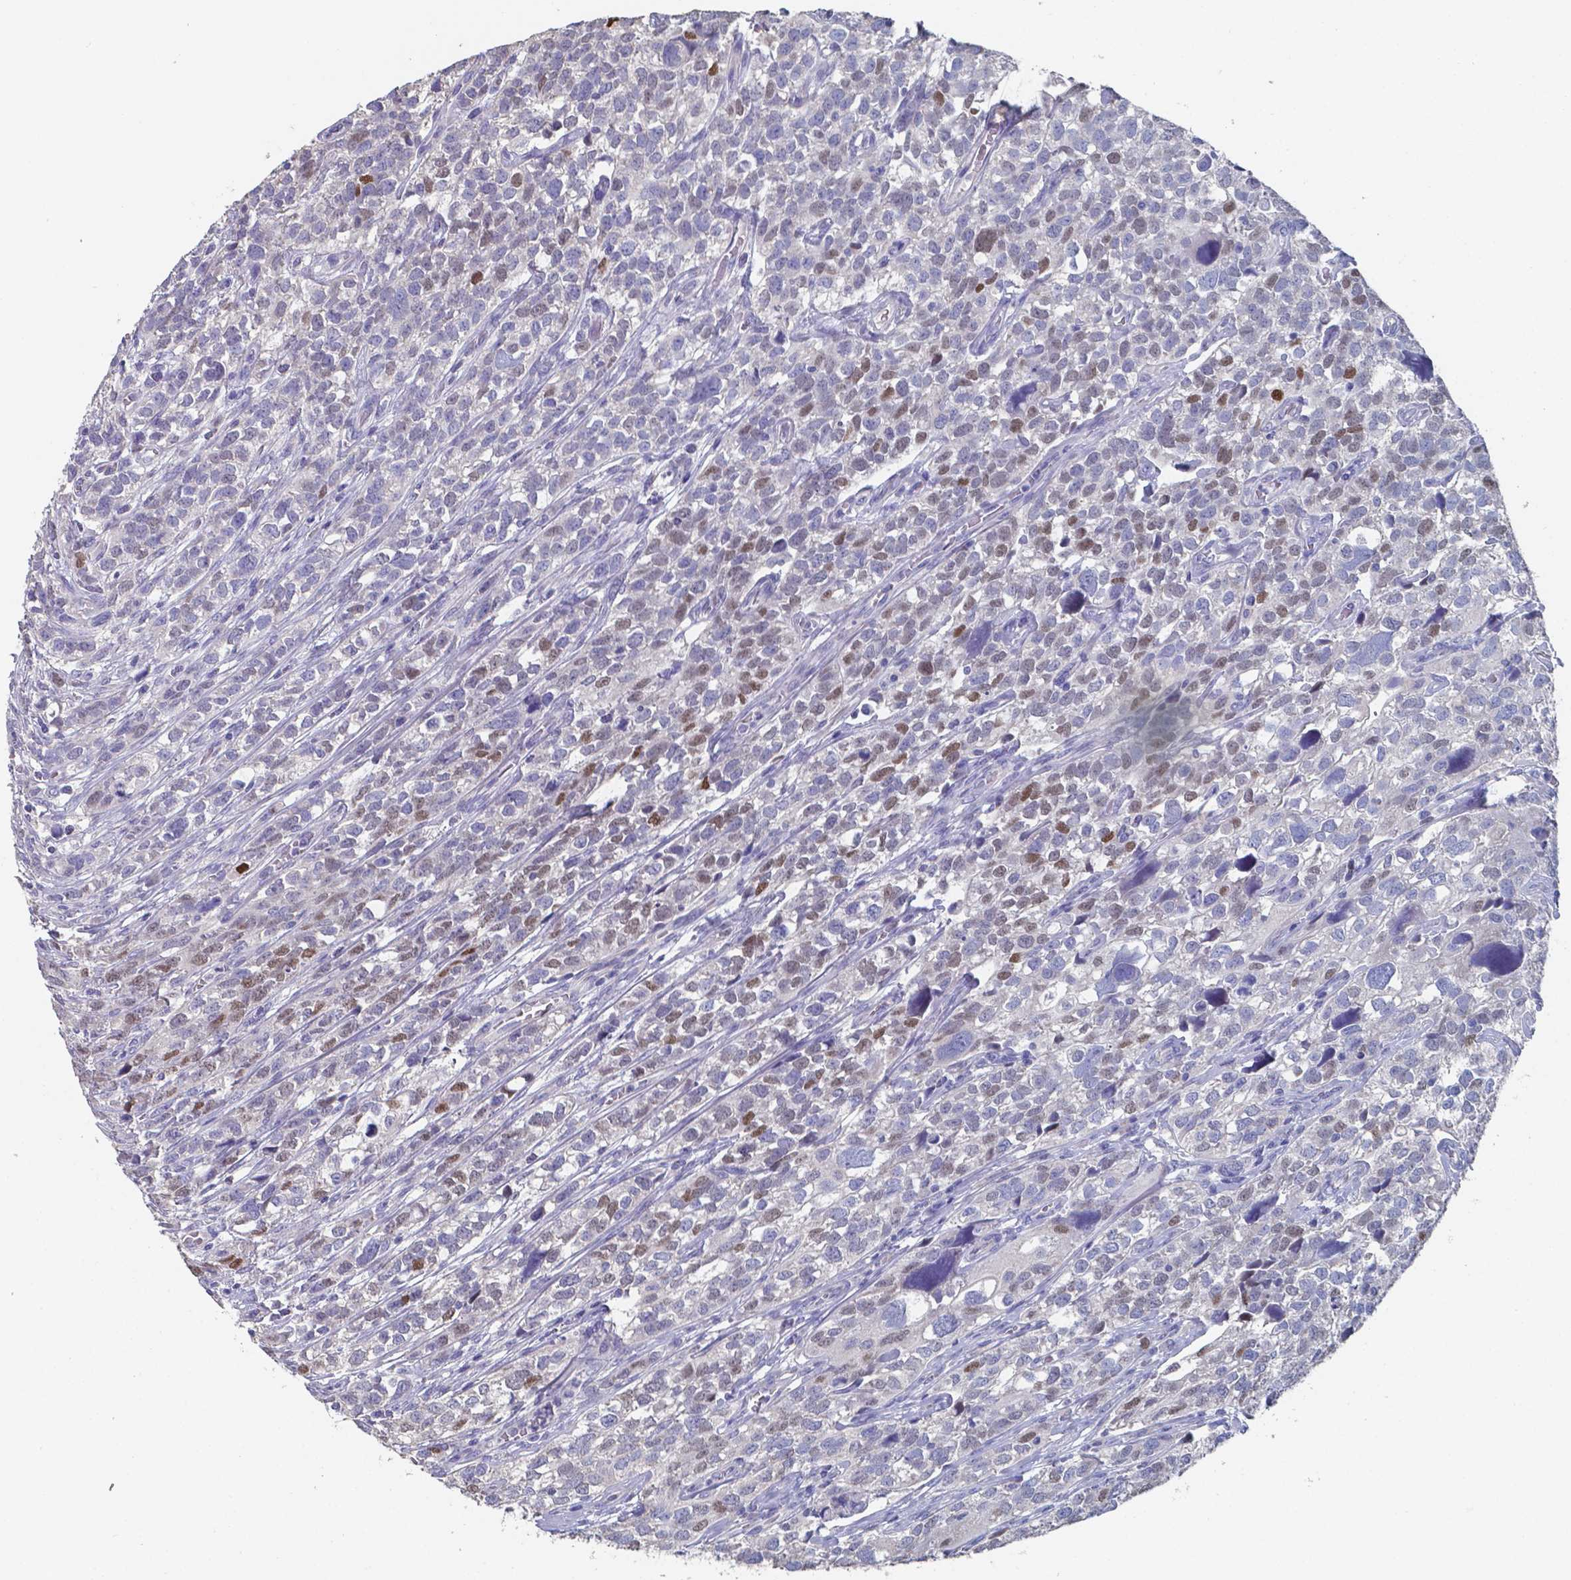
{"staining": {"intensity": "moderate", "quantity": "<25%", "location": "nuclear"}, "tissue": "urothelial cancer", "cell_type": "Tumor cells", "image_type": "cancer", "snomed": [{"axis": "morphology", "description": "Urothelial carcinoma, High grade"}, {"axis": "topography", "description": "Urinary bladder"}], "caption": "Moderate nuclear protein staining is present in about <25% of tumor cells in high-grade urothelial carcinoma. (brown staining indicates protein expression, while blue staining denotes nuclei).", "gene": "FOXJ1", "patient": {"sex": "female", "age": 58}}